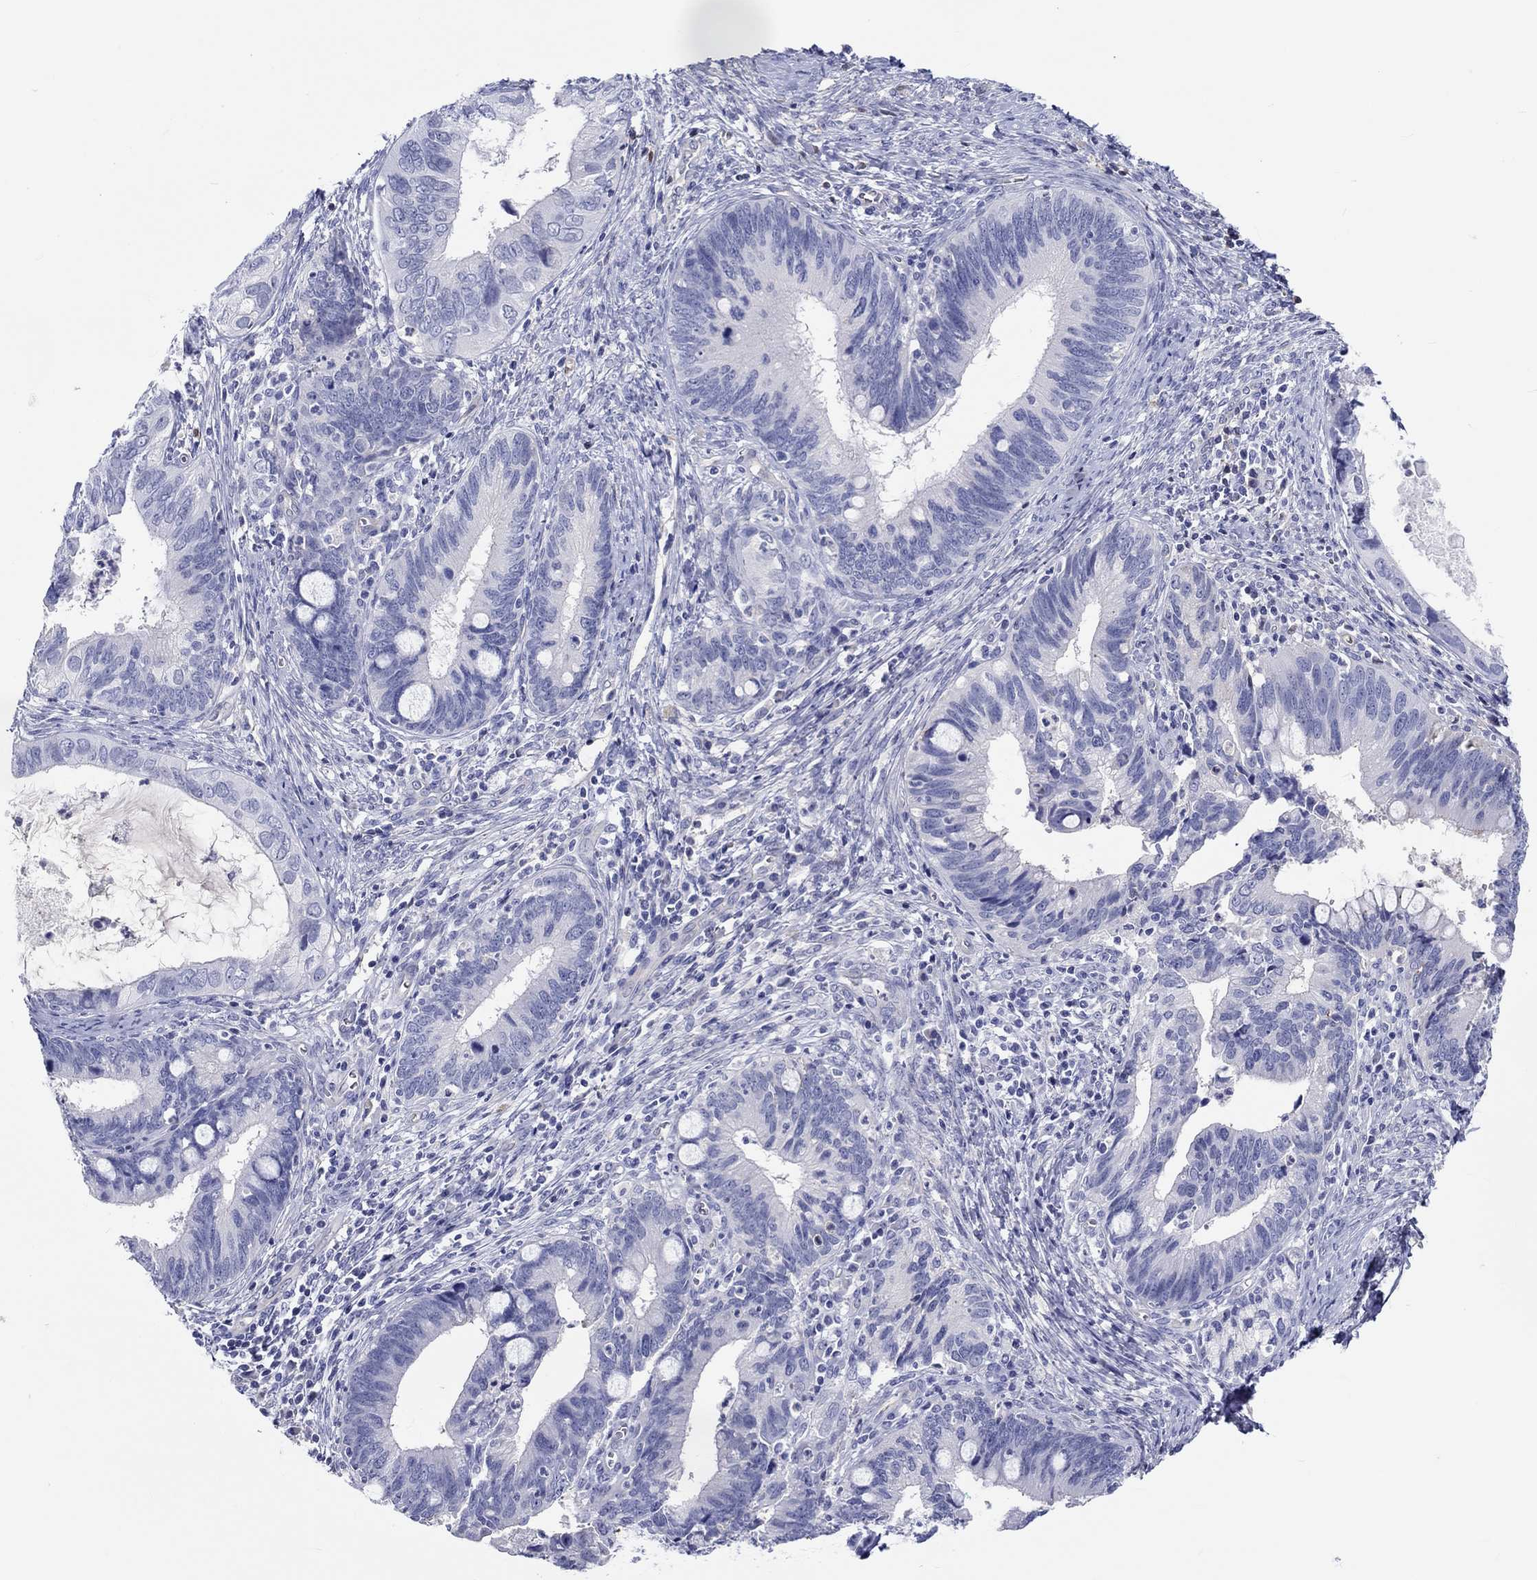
{"staining": {"intensity": "negative", "quantity": "none", "location": "none"}, "tissue": "cervical cancer", "cell_type": "Tumor cells", "image_type": "cancer", "snomed": [{"axis": "morphology", "description": "Adenocarcinoma, NOS"}, {"axis": "topography", "description": "Cervix"}], "caption": "An immunohistochemistry (IHC) image of adenocarcinoma (cervical) is shown. There is no staining in tumor cells of adenocarcinoma (cervical).", "gene": "CDY2B", "patient": {"sex": "female", "age": 42}}